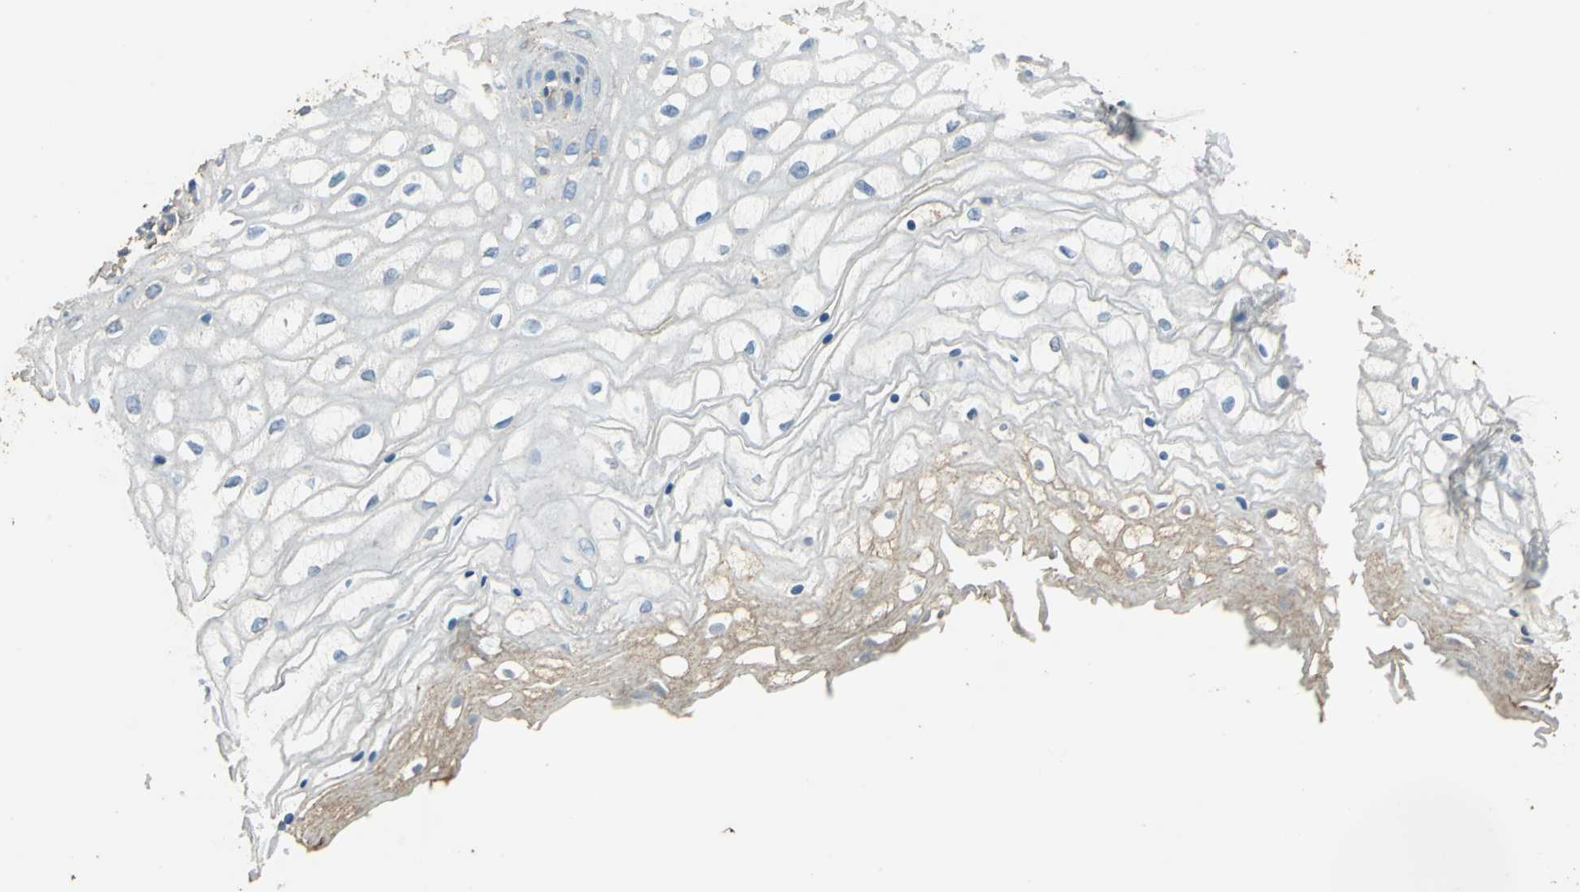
{"staining": {"intensity": "weak", "quantity": "25%-75%", "location": "cytoplasmic/membranous"}, "tissue": "vagina", "cell_type": "Squamous epithelial cells", "image_type": "normal", "snomed": [{"axis": "morphology", "description": "Normal tissue, NOS"}, {"axis": "topography", "description": "Vagina"}], "caption": "Brown immunohistochemical staining in normal vagina shows weak cytoplasmic/membranous expression in approximately 25%-75% of squamous epithelial cells. The staining was performed using DAB (3,3'-diaminobenzidine), with brown indicating positive protein expression. Nuclei are stained blue with hematoxylin.", "gene": "TRAPPC2", "patient": {"sex": "female", "age": 34}}